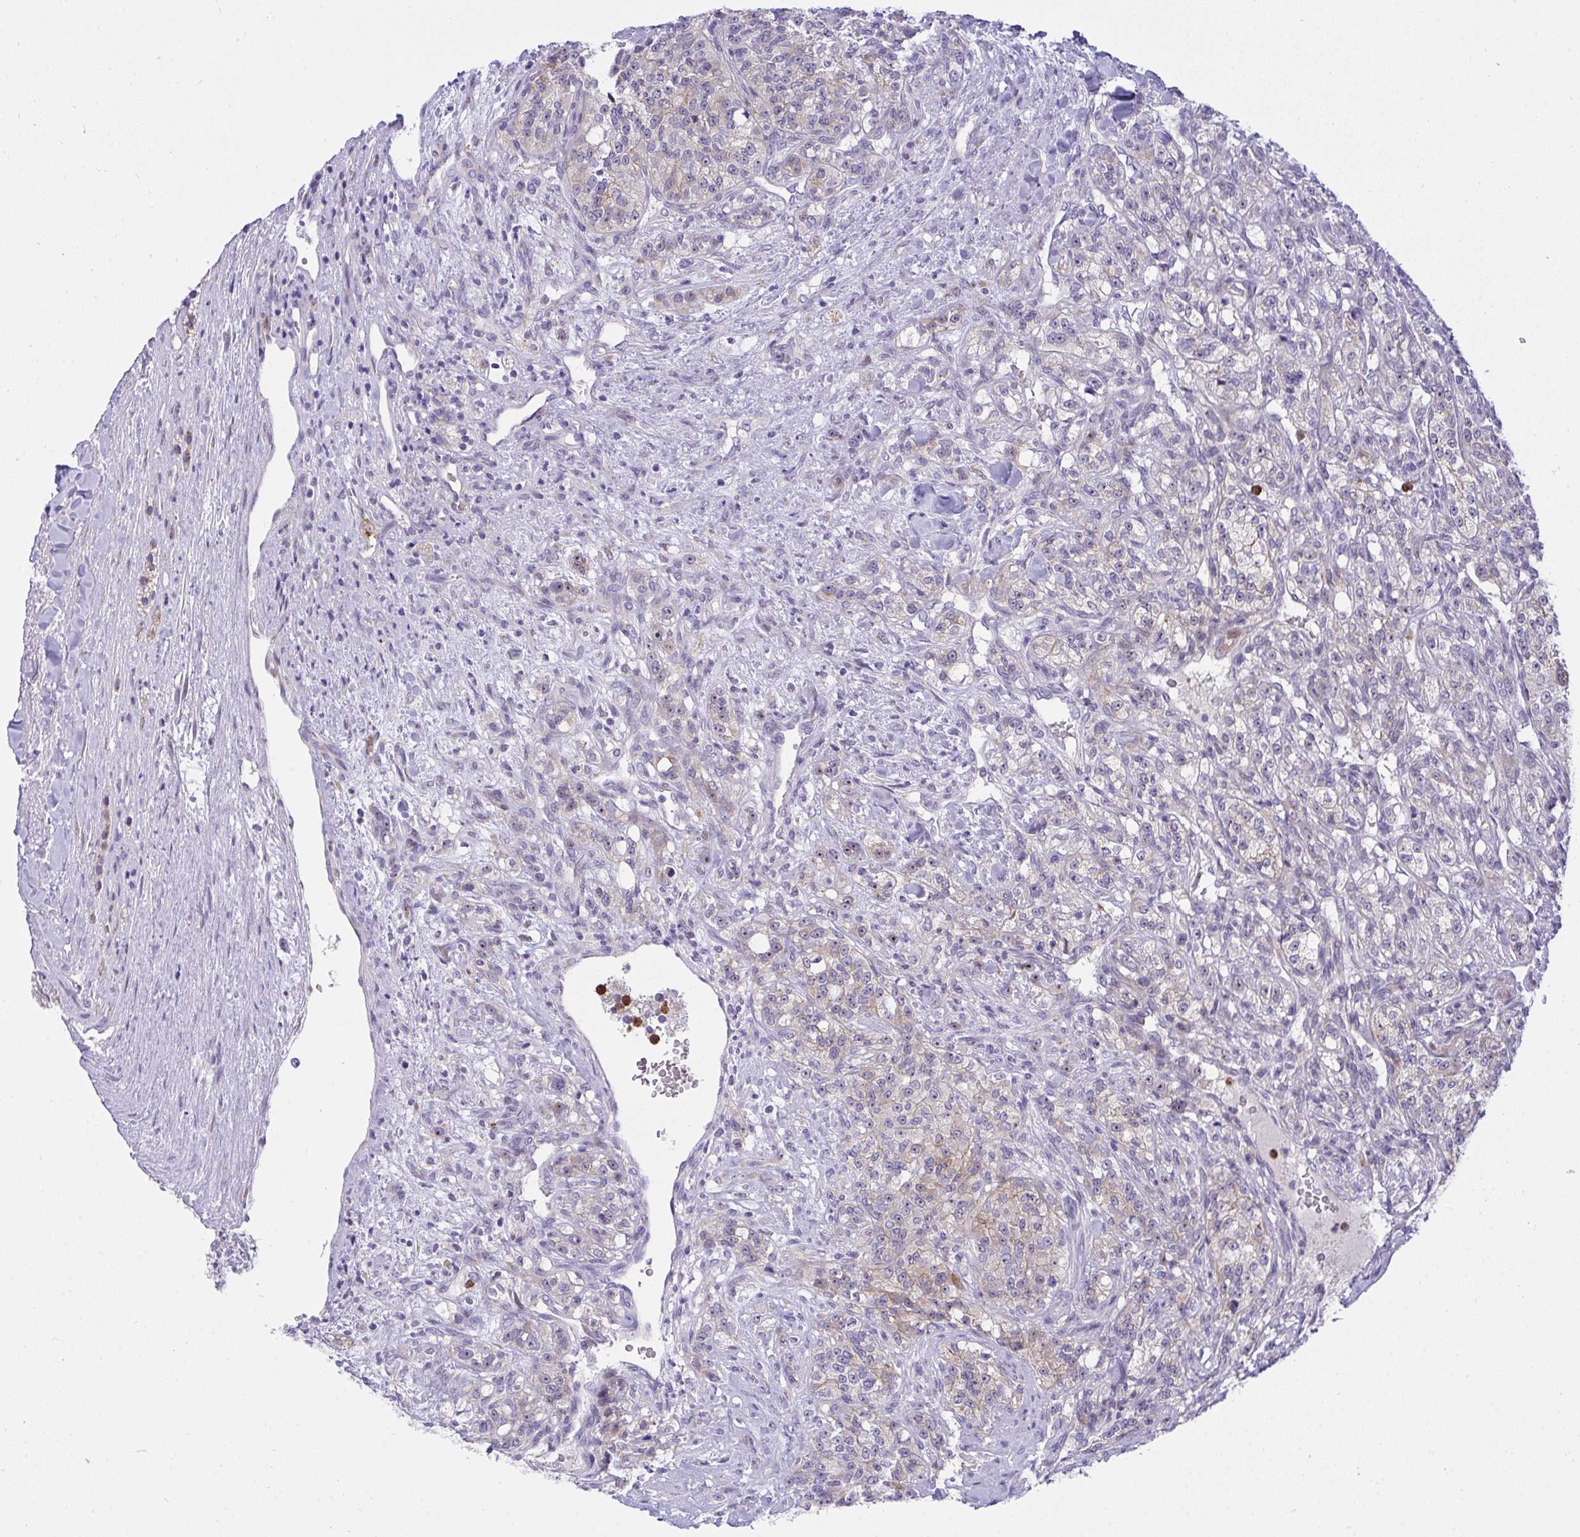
{"staining": {"intensity": "weak", "quantity": "<25%", "location": "cytoplasmic/membranous"}, "tissue": "renal cancer", "cell_type": "Tumor cells", "image_type": "cancer", "snomed": [{"axis": "morphology", "description": "Adenocarcinoma, NOS"}, {"axis": "topography", "description": "Kidney"}], "caption": "A photomicrograph of renal adenocarcinoma stained for a protein shows no brown staining in tumor cells.", "gene": "ZNF554", "patient": {"sex": "female", "age": 63}}